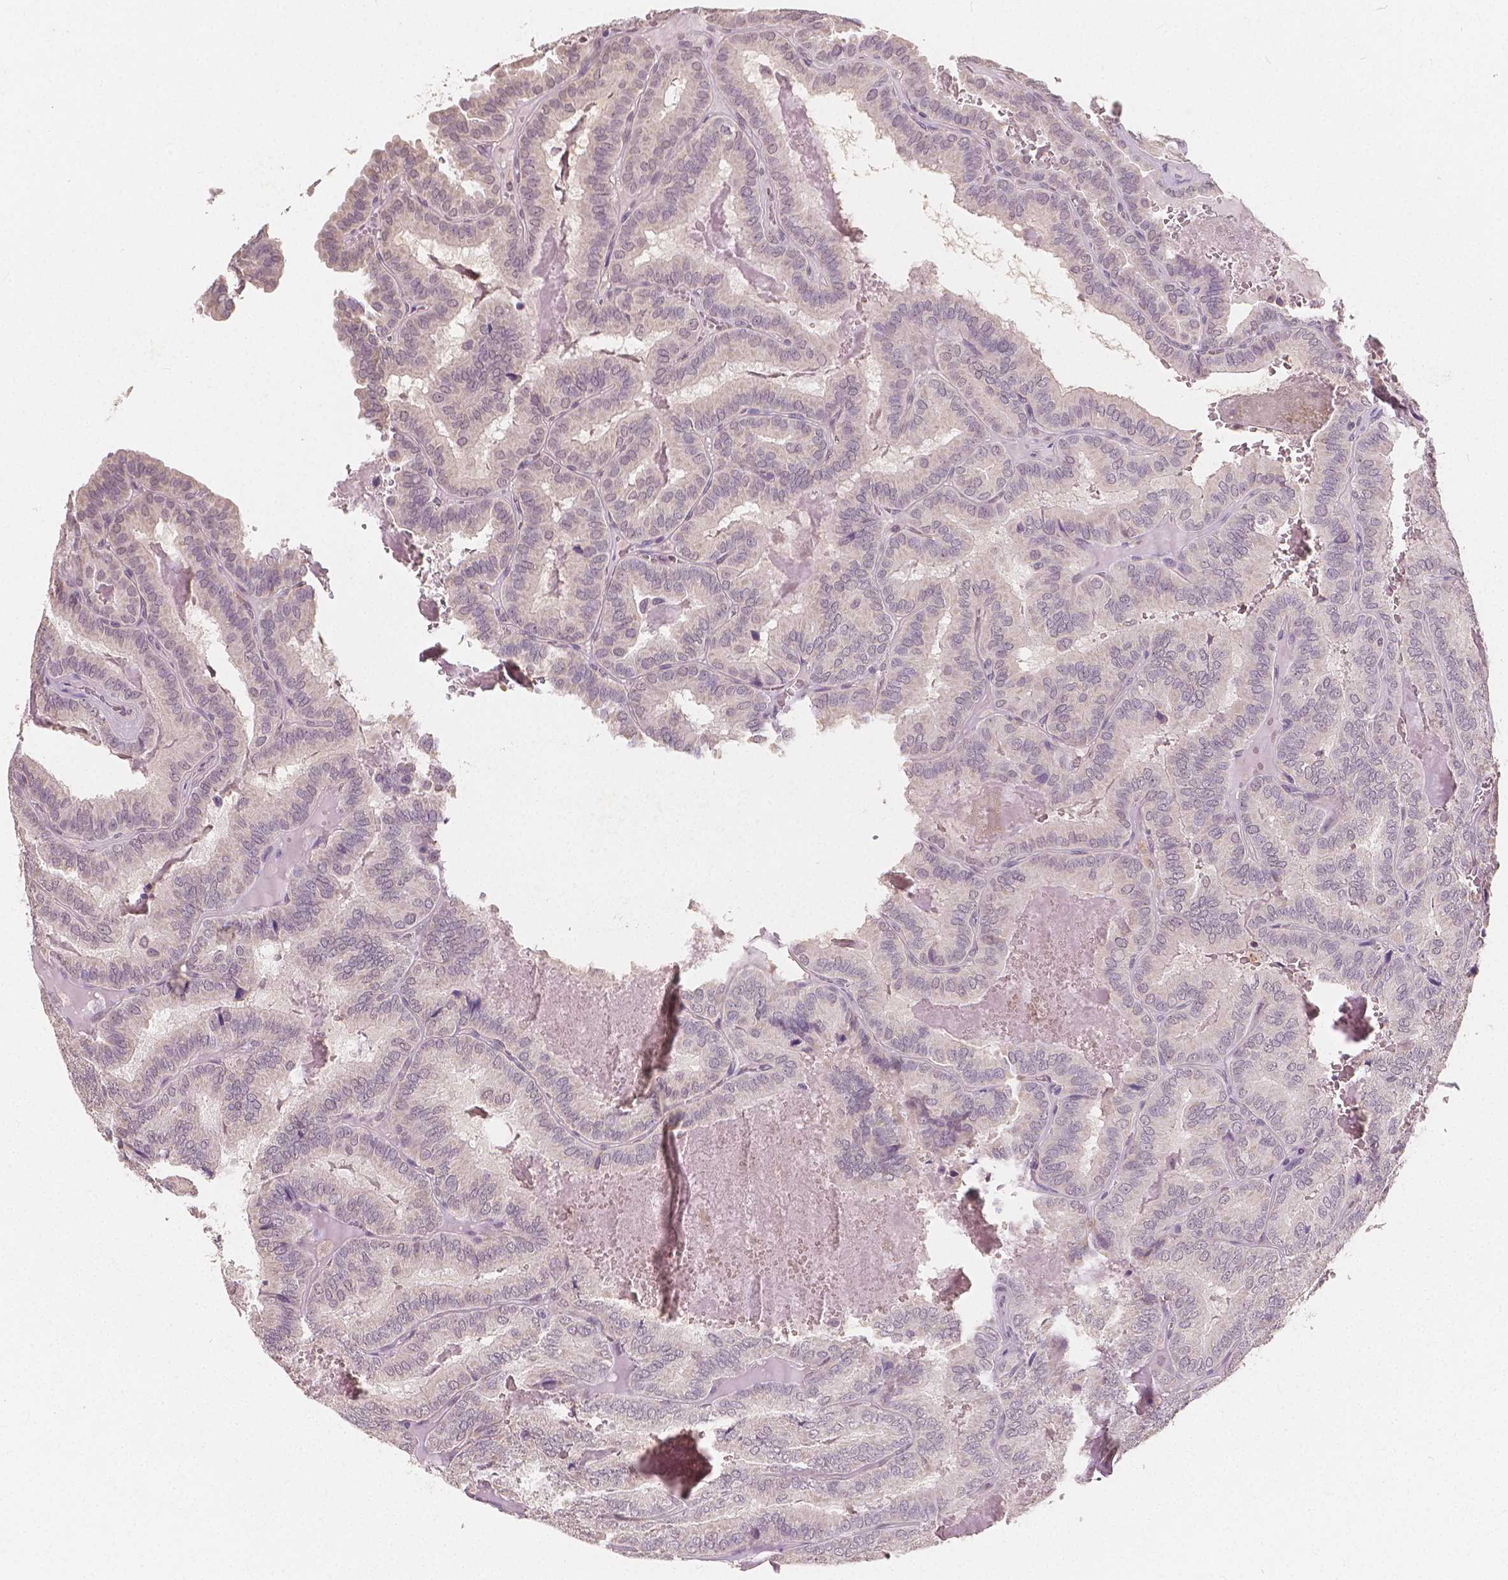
{"staining": {"intensity": "negative", "quantity": "none", "location": "none"}, "tissue": "thyroid cancer", "cell_type": "Tumor cells", "image_type": "cancer", "snomed": [{"axis": "morphology", "description": "Papillary adenocarcinoma, NOS"}, {"axis": "topography", "description": "Thyroid gland"}], "caption": "A high-resolution photomicrograph shows IHC staining of thyroid cancer (papillary adenocarcinoma), which reveals no significant positivity in tumor cells. Brightfield microscopy of immunohistochemistry stained with DAB (brown) and hematoxylin (blue), captured at high magnification.", "gene": "NOLC1", "patient": {"sex": "female", "age": 75}}